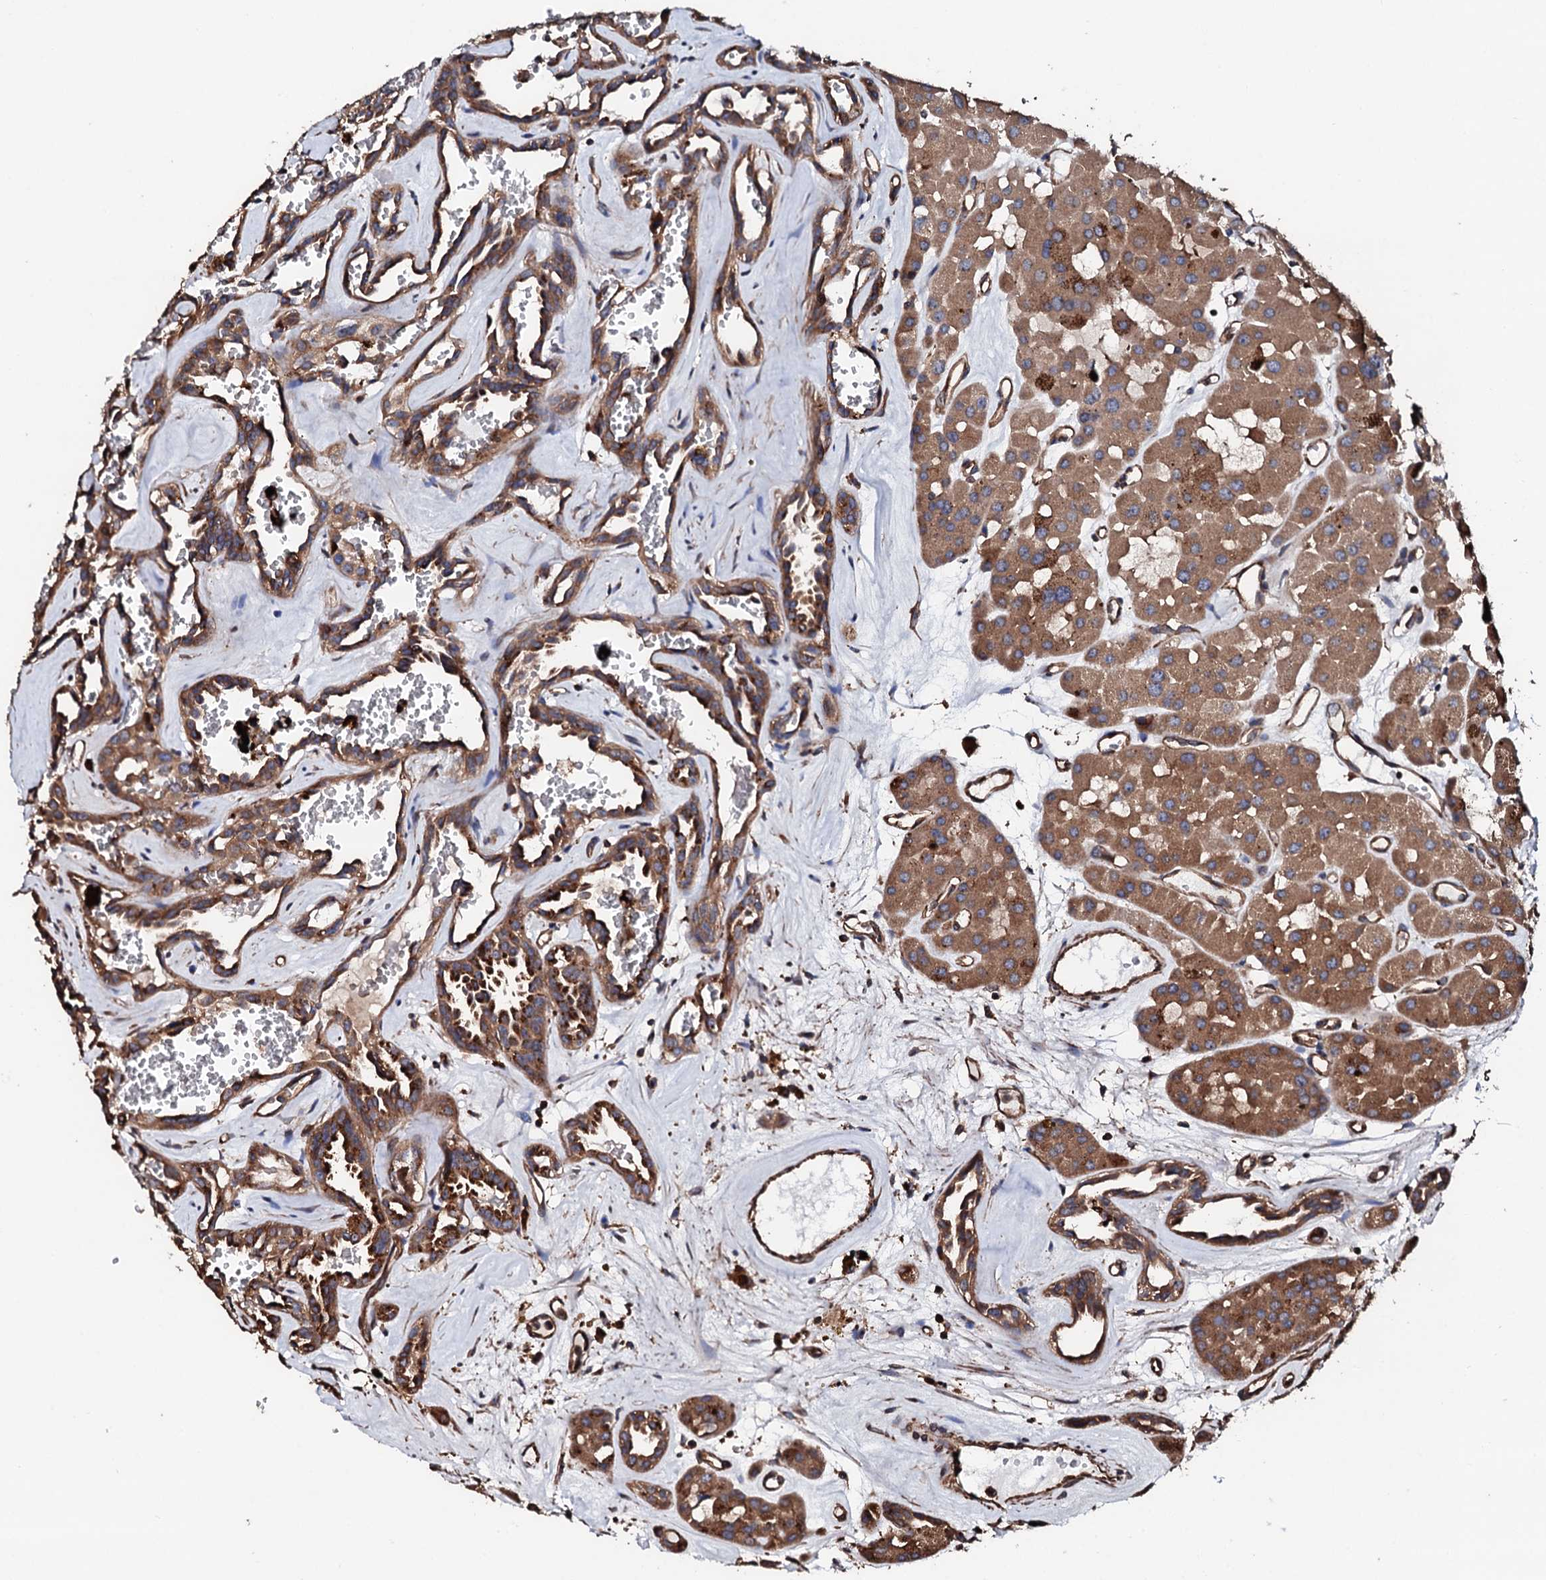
{"staining": {"intensity": "moderate", "quantity": ">75%", "location": "cytoplasmic/membranous"}, "tissue": "renal cancer", "cell_type": "Tumor cells", "image_type": "cancer", "snomed": [{"axis": "morphology", "description": "Carcinoma, NOS"}, {"axis": "topography", "description": "Kidney"}], "caption": "Protein analysis of renal carcinoma tissue shows moderate cytoplasmic/membranous staining in about >75% of tumor cells.", "gene": "CKAP5", "patient": {"sex": "female", "age": 75}}